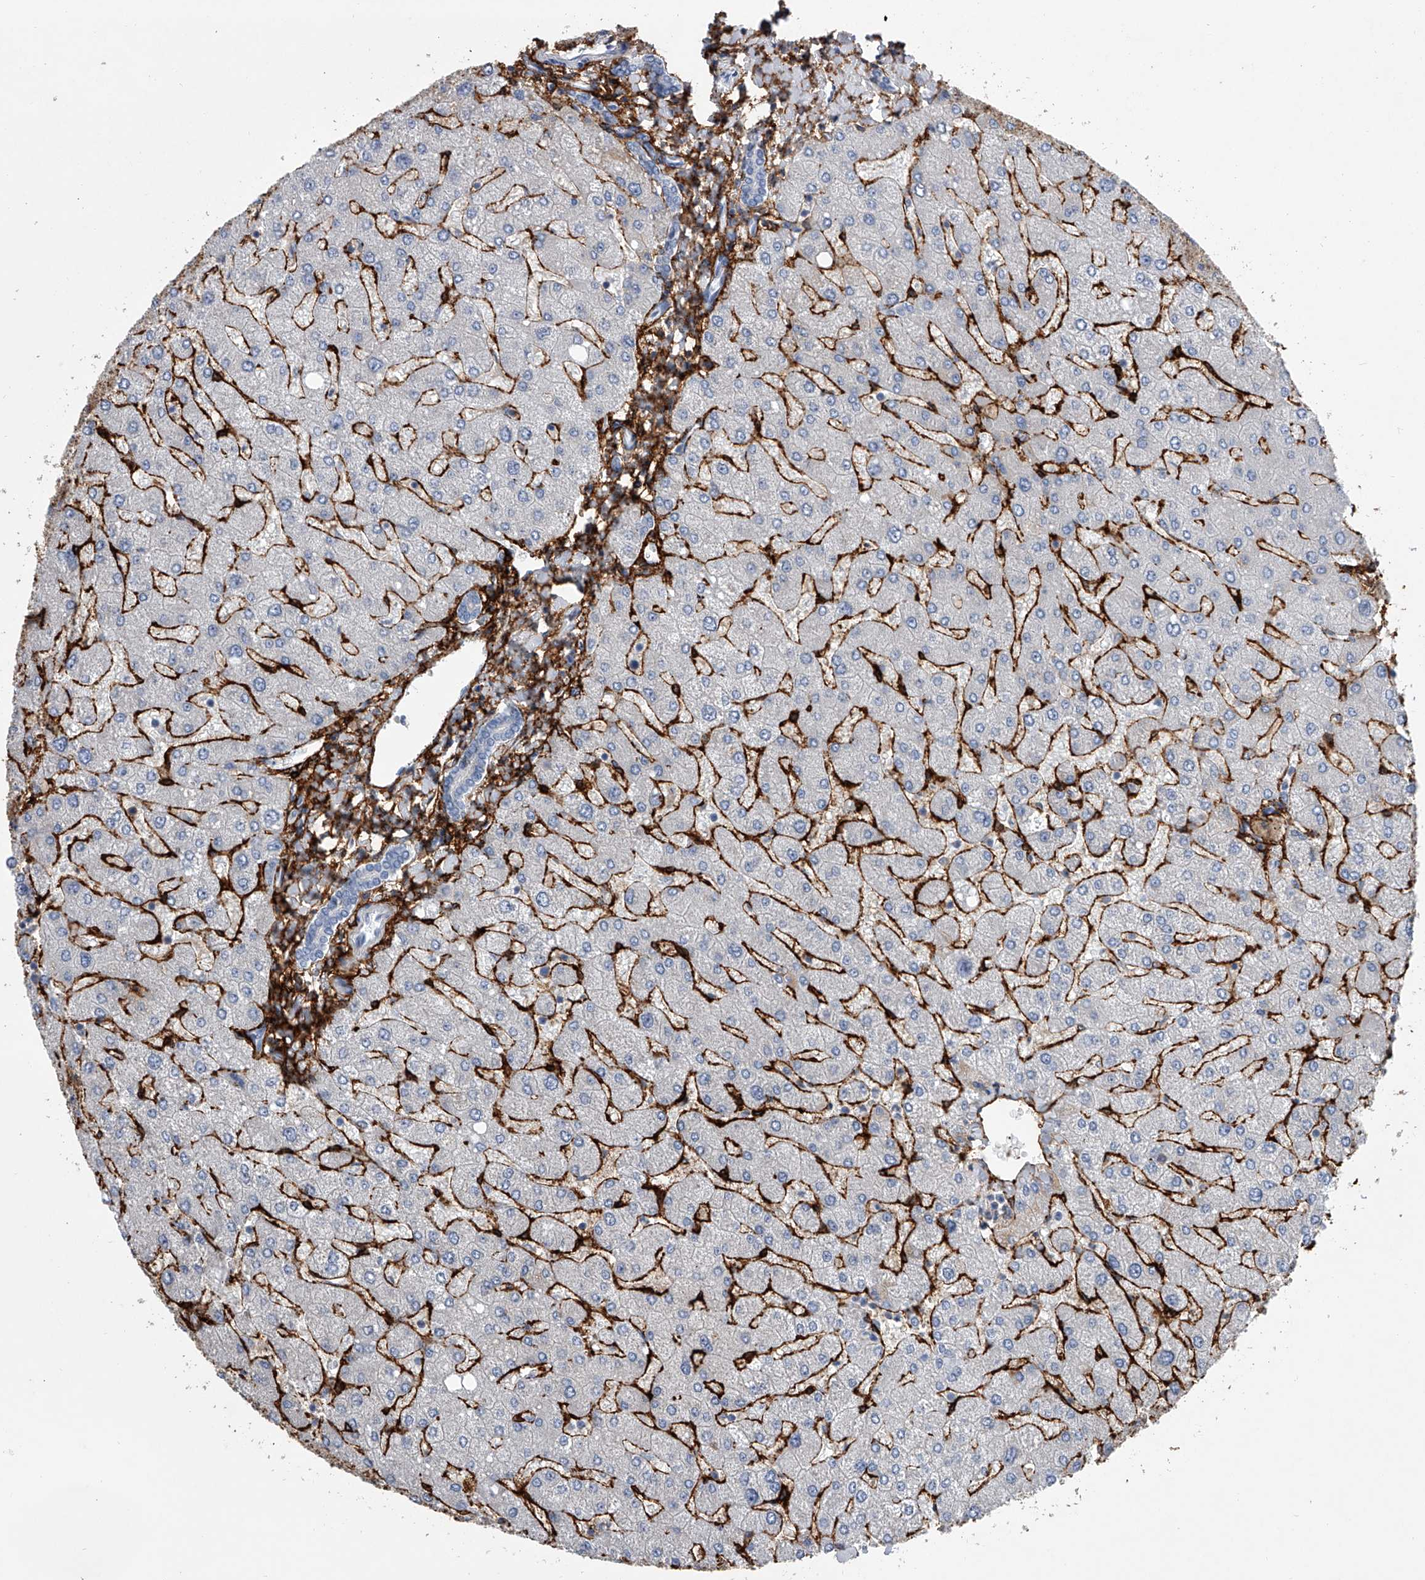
{"staining": {"intensity": "negative", "quantity": "none", "location": "none"}, "tissue": "liver", "cell_type": "Cholangiocytes", "image_type": "normal", "snomed": [{"axis": "morphology", "description": "Normal tissue, NOS"}, {"axis": "topography", "description": "Liver"}], "caption": "DAB (3,3'-diaminobenzidine) immunohistochemical staining of benign liver reveals no significant staining in cholangiocytes.", "gene": "ALG14", "patient": {"sex": "male", "age": 55}}